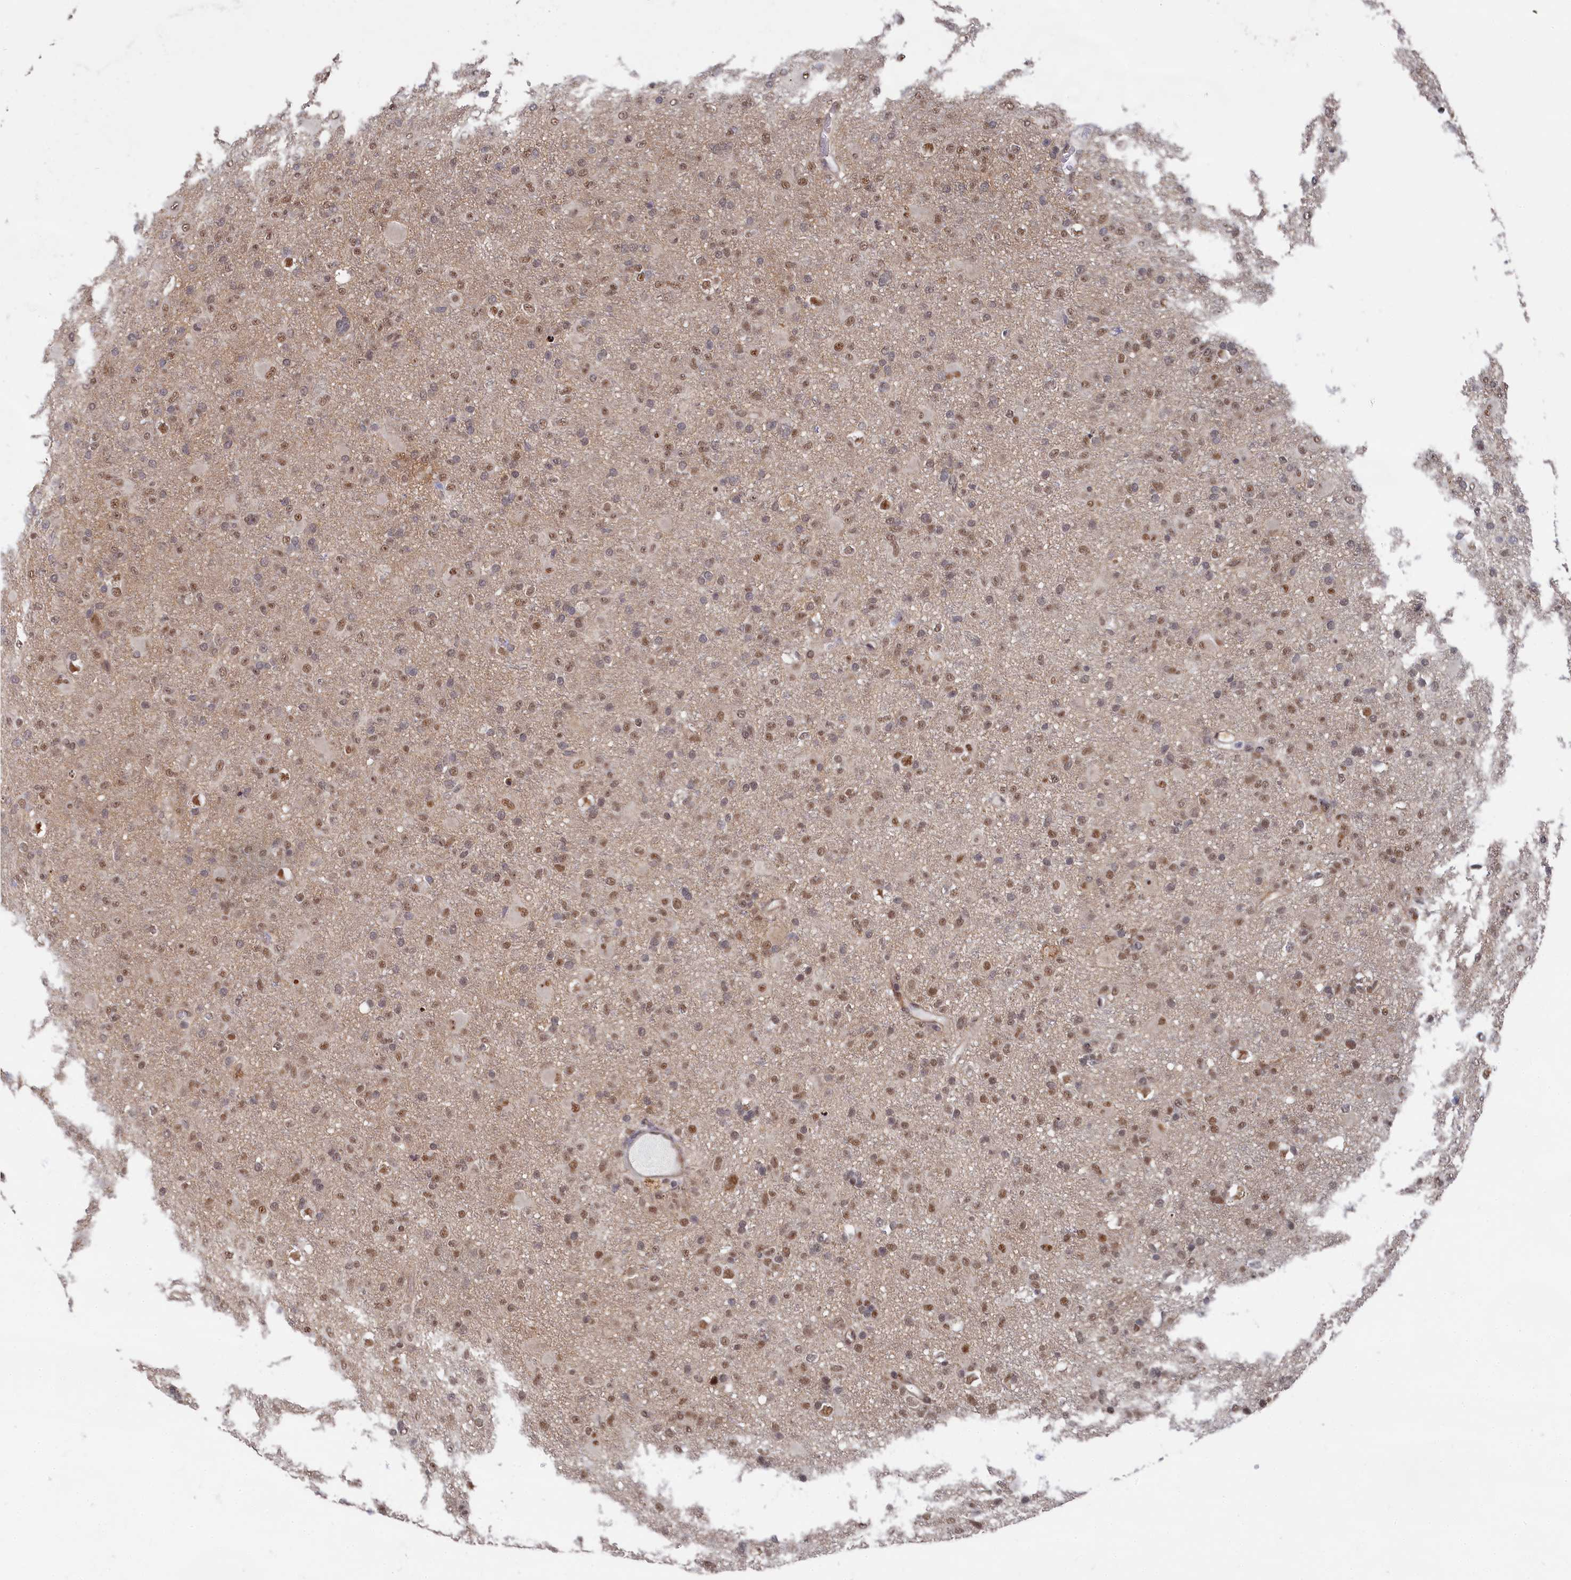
{"staining": {"intensity": "moderate", "quantity": "25%-75%", "location": "nuclear"}, "tissue": "glioma", "cell_type": "Tumor cells", "image_type": "cancer", "snomed": [{"axis": "morphology", "description": "Glioma, malignant, Low grade"}, {"axis": "topography", "description": "Brain"}], "caption": "IHC (DAB) staining of human low-grade glioma (malignant) displays moderate nuclear protein expression in about 25%-75% of tumor cells. The staining was performed using DAB (3,3'-diaminobenzidine) to visualize the protein expression in brown, while the nuclei were stained in blue with hematoxylin (Magnification: 20x).", "gene": "BUB3", "patient": {"sex": "male", "age": 65}}